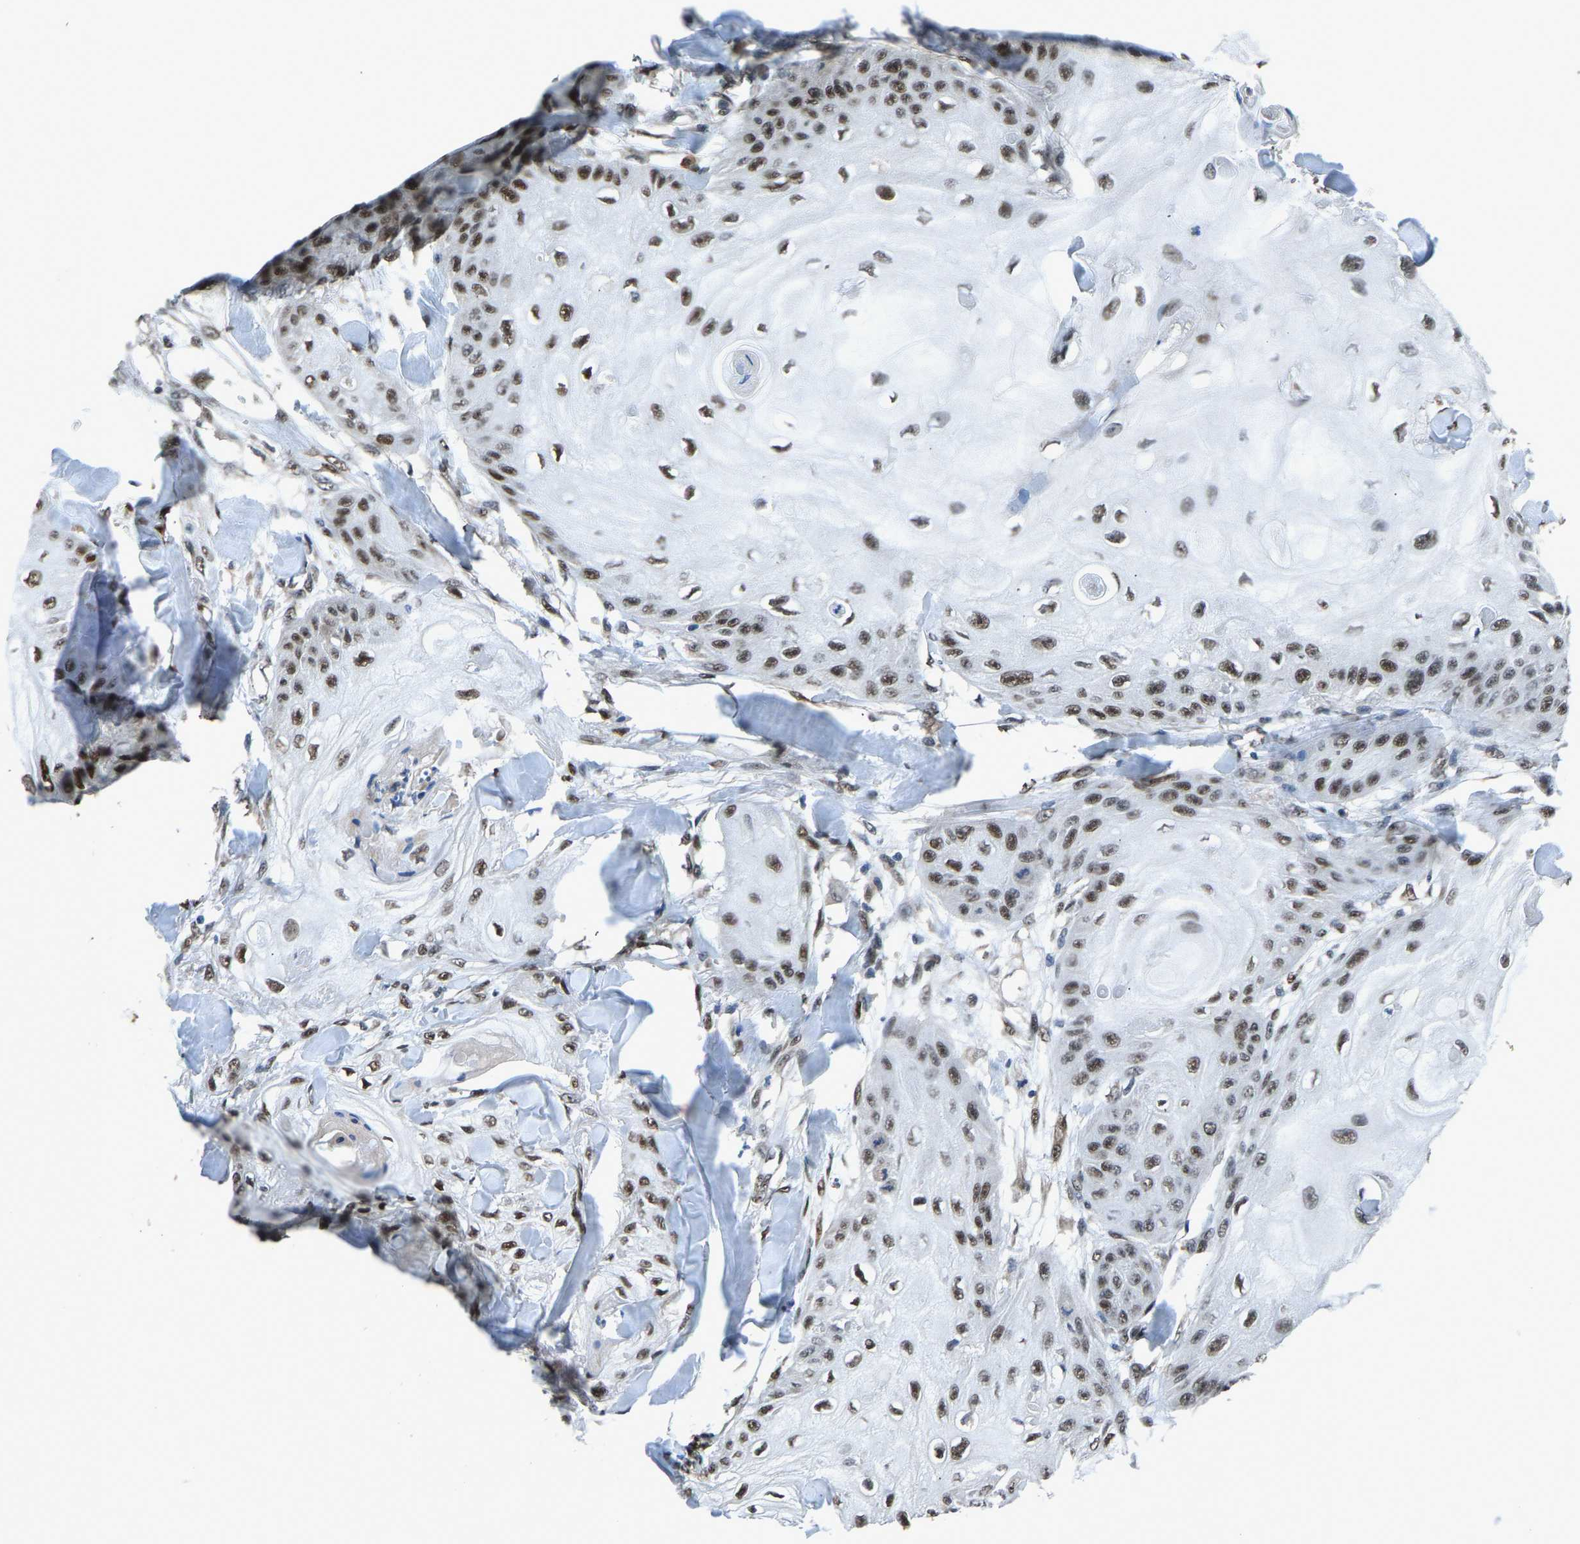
{"staining": {"intensity": "moderate", "quantity": ">75%", "location": "nuclear"}, "tissue": "skin cancer", "cell_type": "Tumor cells", "image_type": "cancer", "snomed": [{"axis": "morphology", "description": "Squamous cell carcinoma, NOS"}, {"axis": "topography", "description": "Skin"}], "caption": "Protein staining shows moderate nuclear positivity in about >75% of tumor cells in skin cancer (squamous cell carcinoma).", "gene": "FOS", "patient": {"sex": "male", "age": 74}}